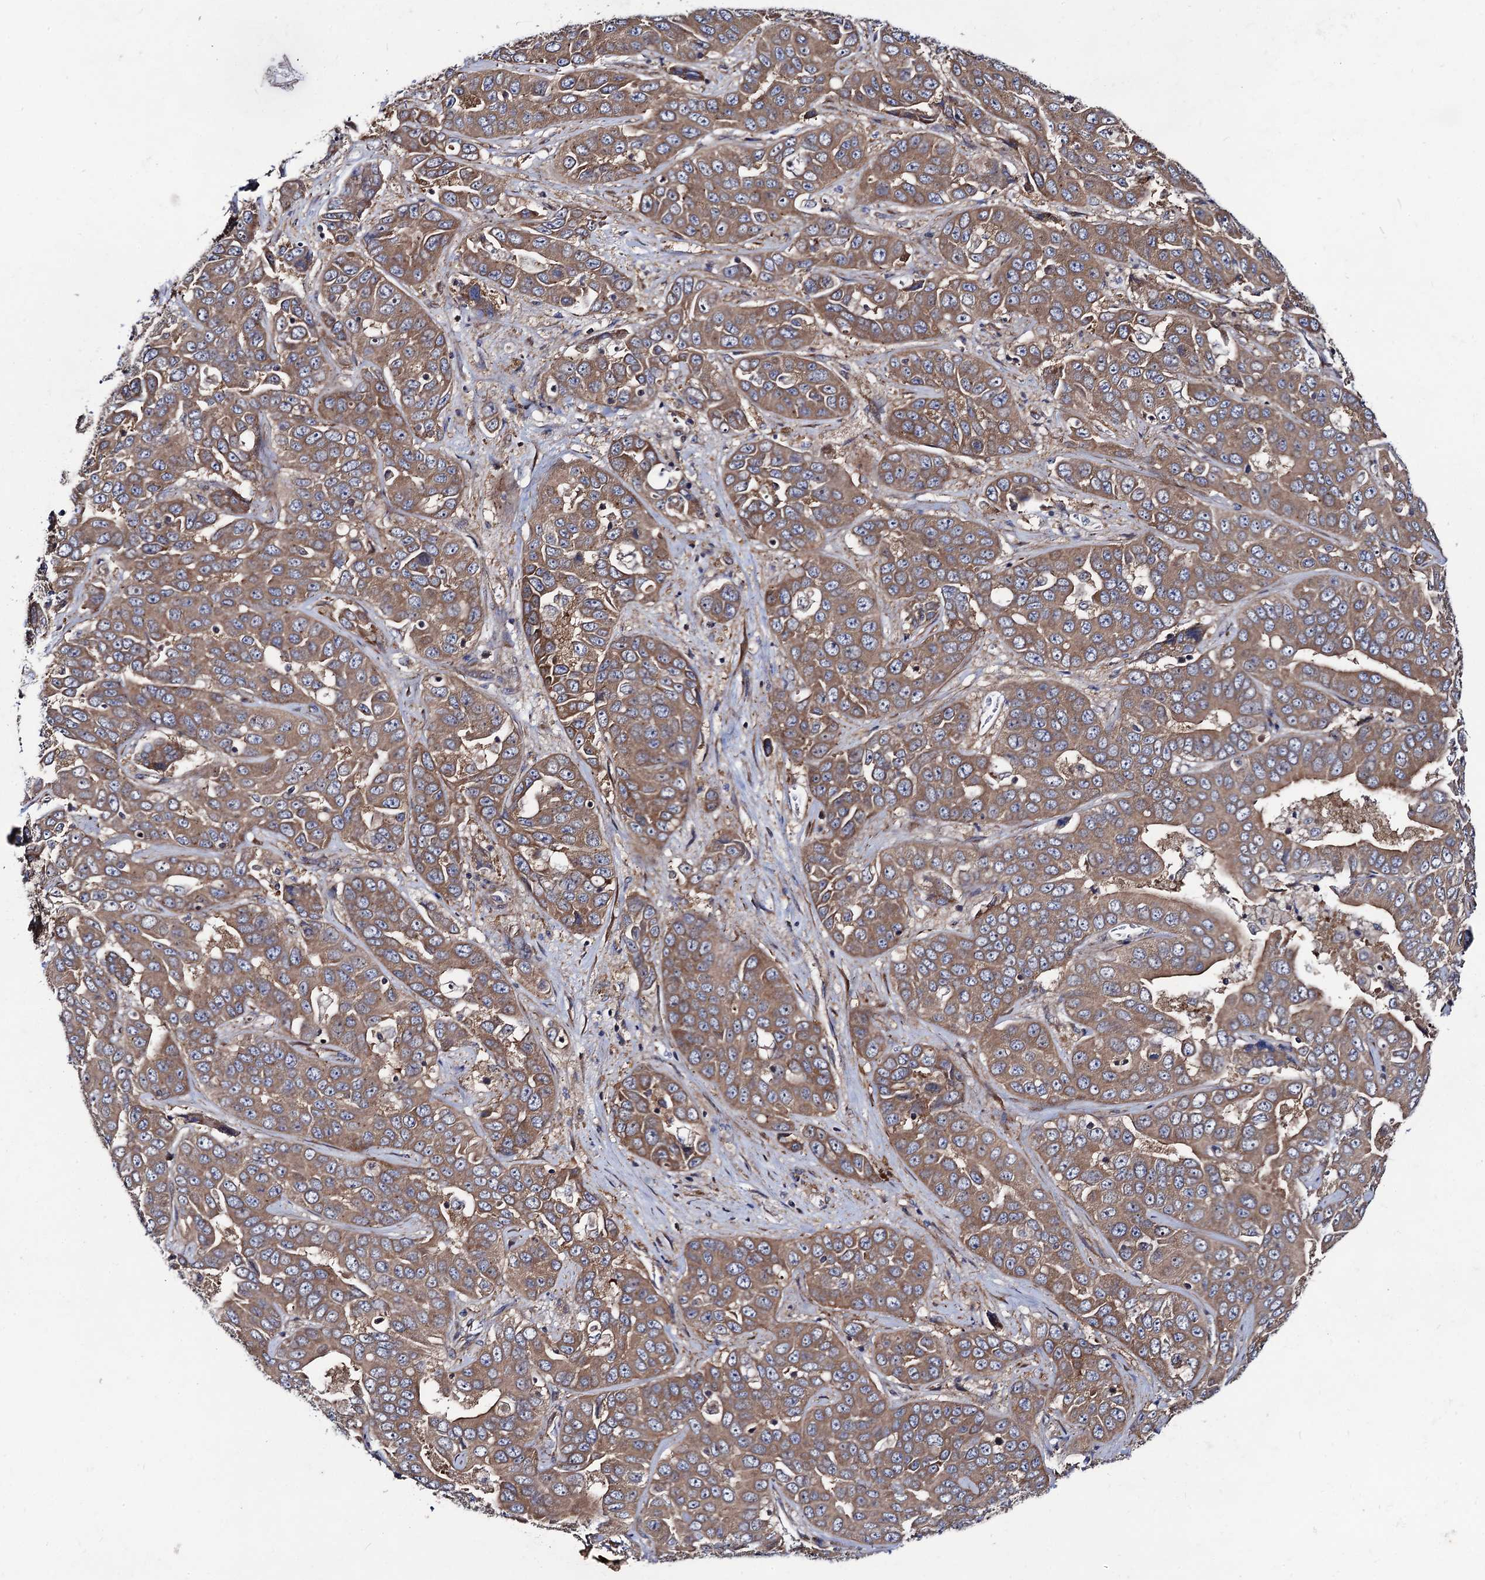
{"staining": {"intensity": "moderate", "quantity": ">75%", "location": "cytoplasmic/membranous"}, "tissue": "liver cancer", "cell_type": "Tumor cells", "image_type": "cancer", "snomed": [{"axis": "morphology", "description": "Cholangiocarcinoma"}, {"axis": "topography", "description": "Liver"}], "caption": "Immunohistochemistry (IHC) staining of liver cancer, which shows medium levels of moderate cytoplasmic/membranous expression in about >75% of tumor cells indicating moderate cytoplasmic/membranous protein positivity. The staining was performed using DAB (3,3'-diaminobenzidine) (brown) for protein detection and nuclei were counterstained in hematoxylin (blue).", "gene": "DYDC1", "patient": {"sex": "female", "age": 52}}